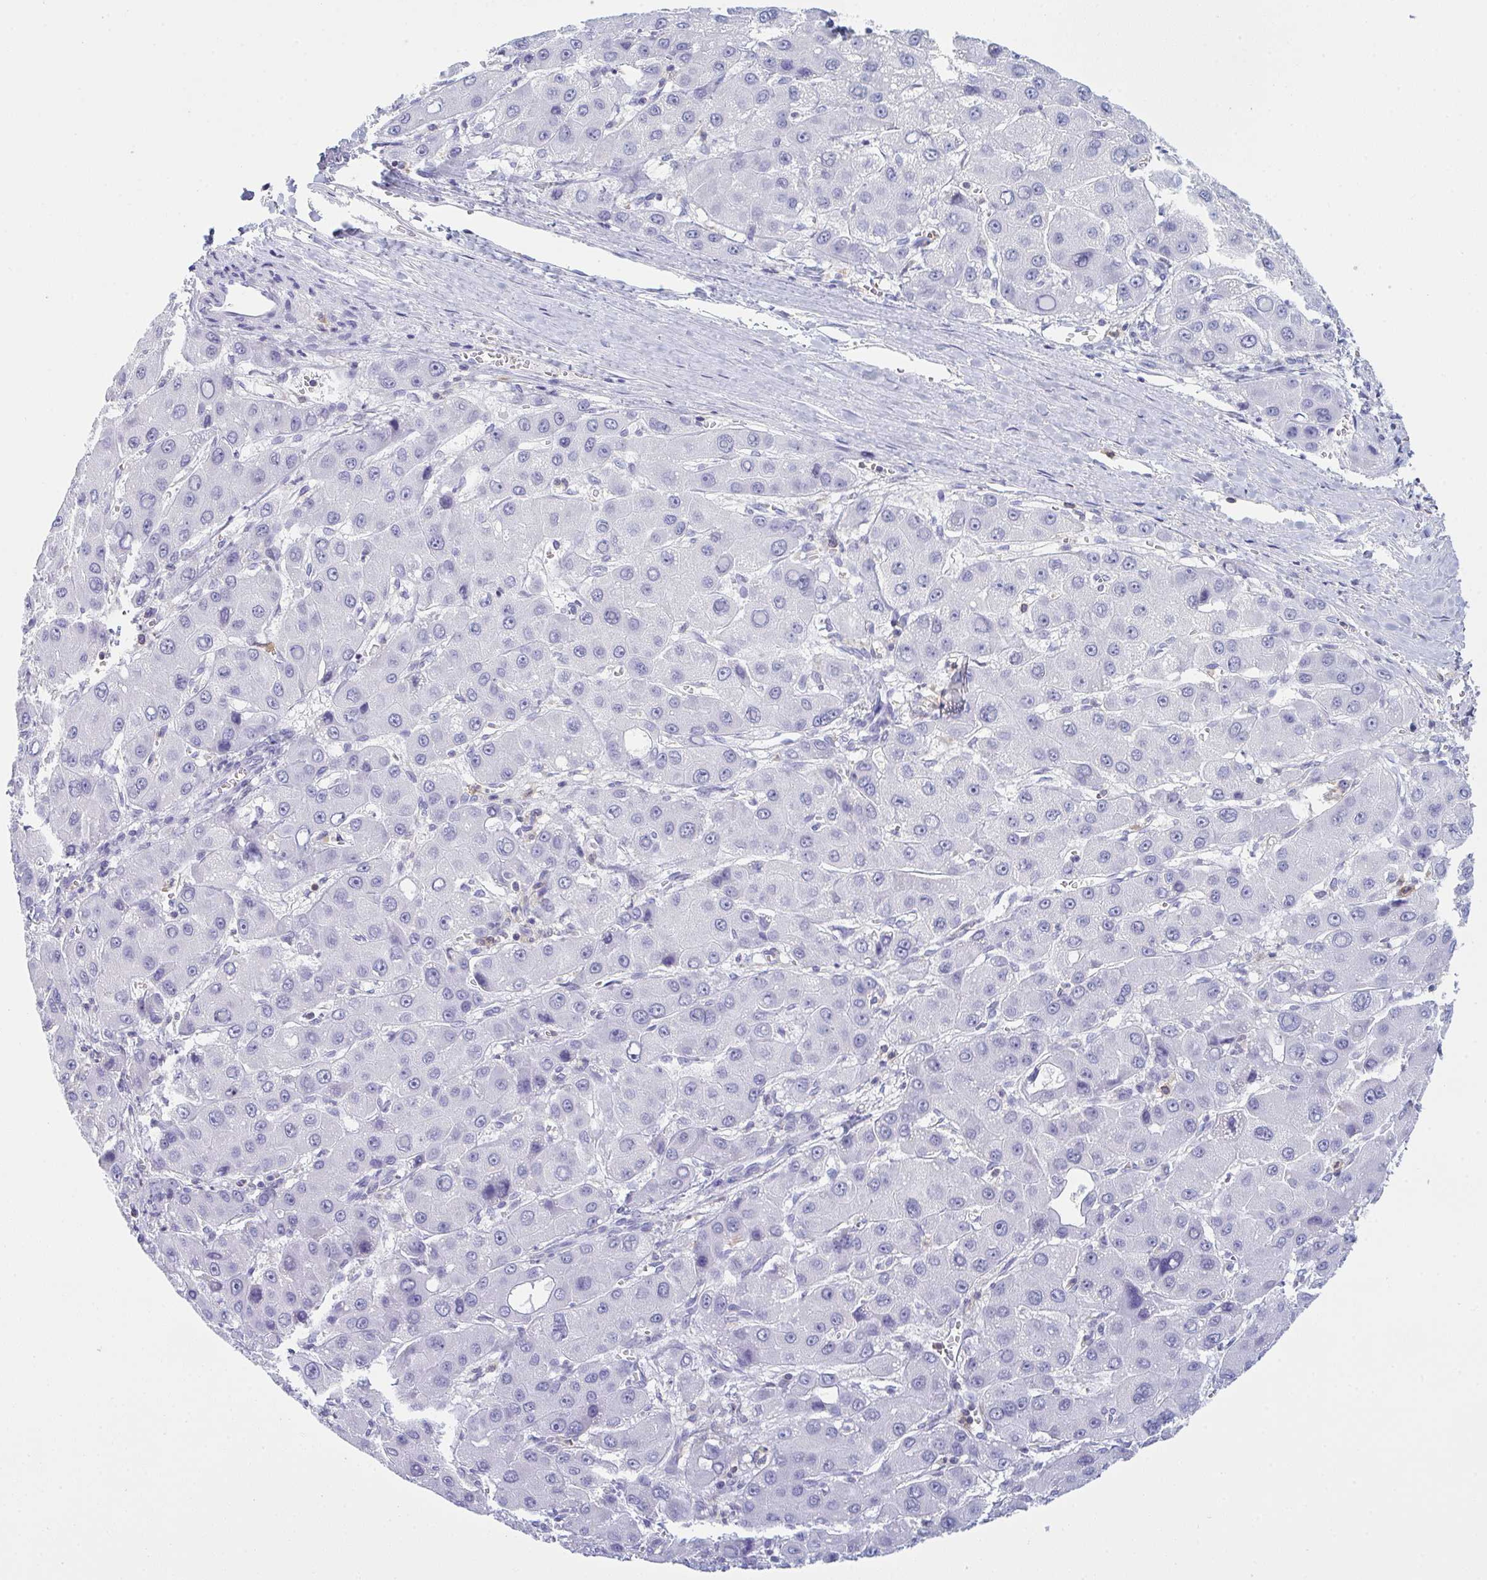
{"staining": {"intensity": "negative", "quantity": "none", "location": "none"}, "tissue": "liver cancer", "cell_type": "Tumor cells", "image_type": "cancer", "snomed": [{"axis": "morphology", "description": "Carcinoma, Hepatocellular, NOS"}, {"axis": "topography", "description": "Liver"}], "caption": "Protein analysis of hepatocellular carcinoma (liver) exhibits no significant staining in tumor cells.", "gene": "MYO1F", "patient": {"sex": "male", "age": 55}}